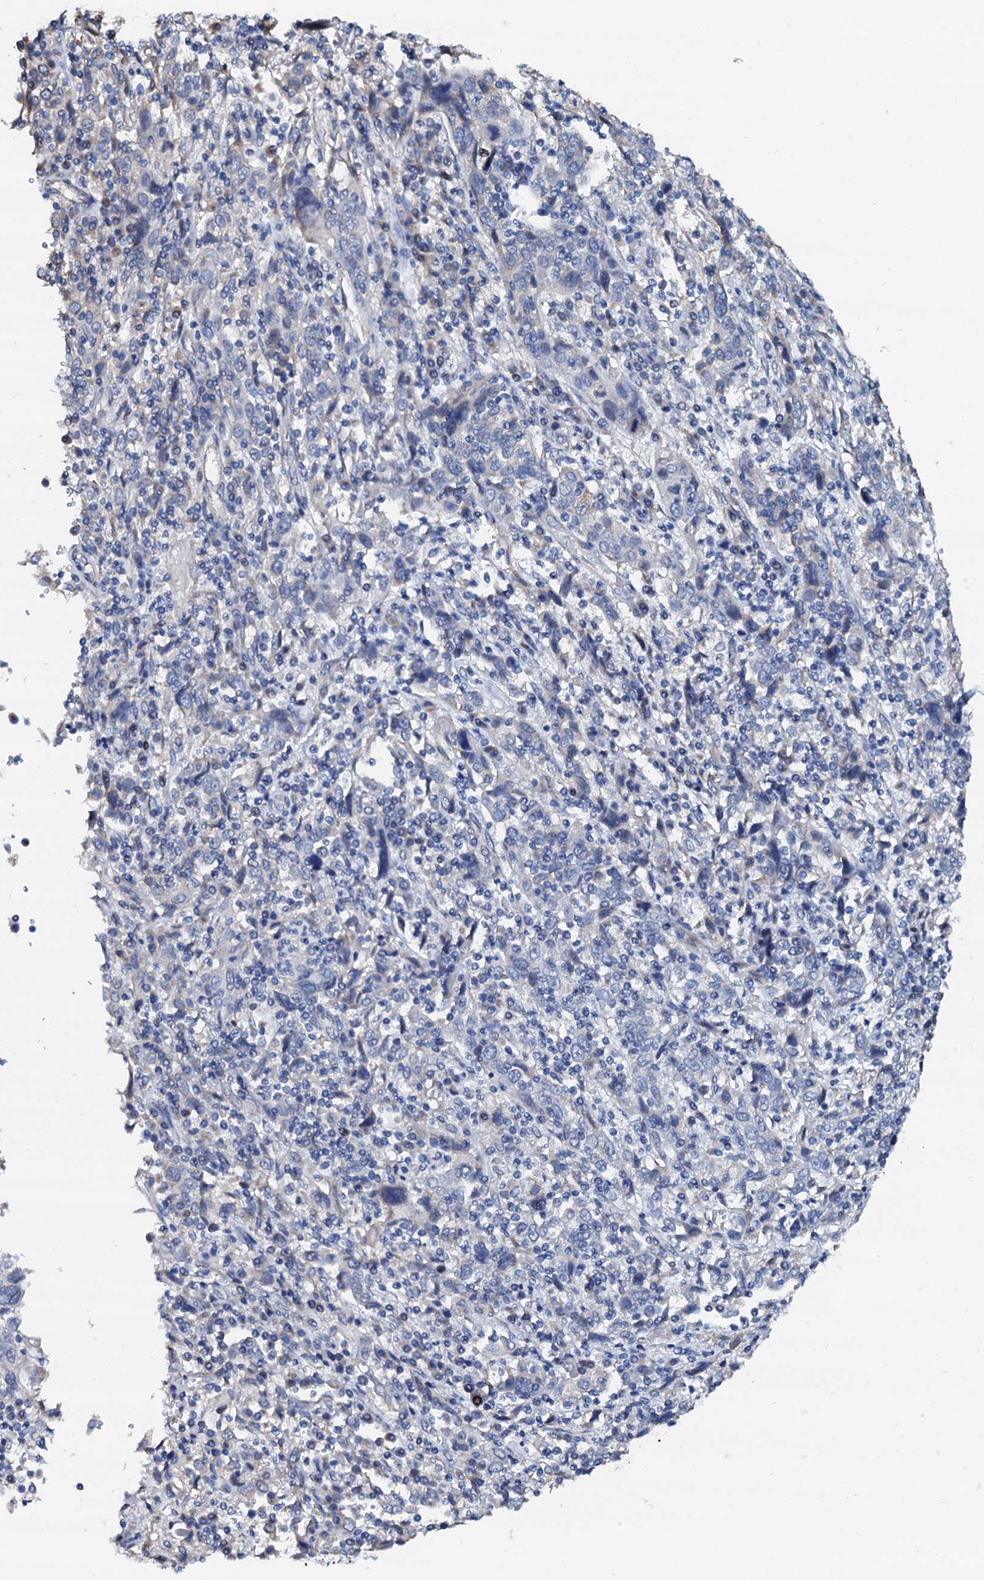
{"staining": {"intensity": "negative", "quantity": "none", "location": "none"}, "tissue": "cervical cancer", "cell_type": "Tumor cells", "image_type": "cancer", "snomed": [{"axis": "morphology", "description": "Squamous cell carcinoma, NOS"}, {"axis": "topography", "description": "Cervix"}], "caption": "This is an immunohistochemistry image of human cervical cancer. There is no expression in tumor cells.", "gene": "AKAP3", "patient": {"sex": "female", "age": 46}}